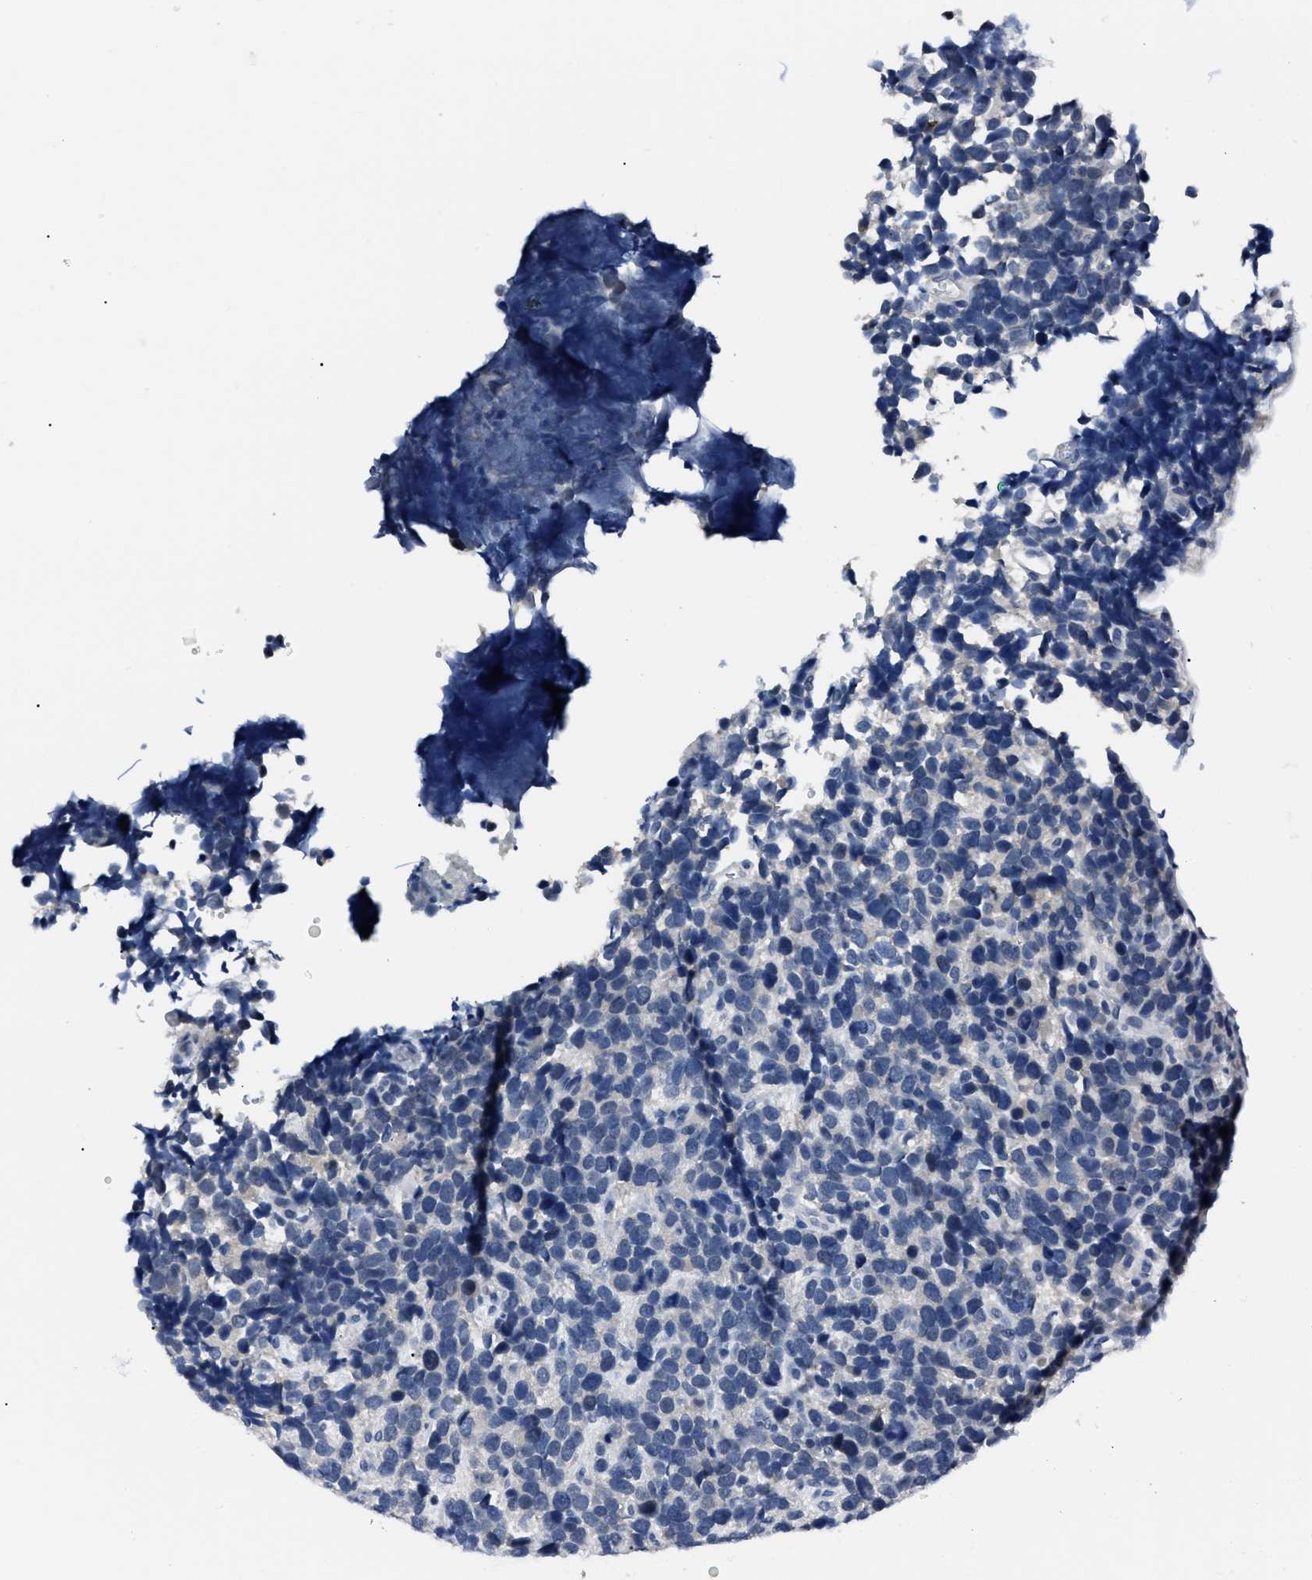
{"staining": {"intensity": "negative", "quantity": "none", "location": "none"}, "tissue": "urothelial cancer", "cell_type": "Tumor cells", "image_type": "cancer", "snomed": [{"axis": "morphology", "description": "Urothelial carcinoma, High grade"}, {"axis": "topography", "description": "Urinary bladder"}], "caption": "Tumor cells show no significant positivity in urothelial cancer.", "gene": "LRWD1", "patient": {"sex": "female", "age": 82}}